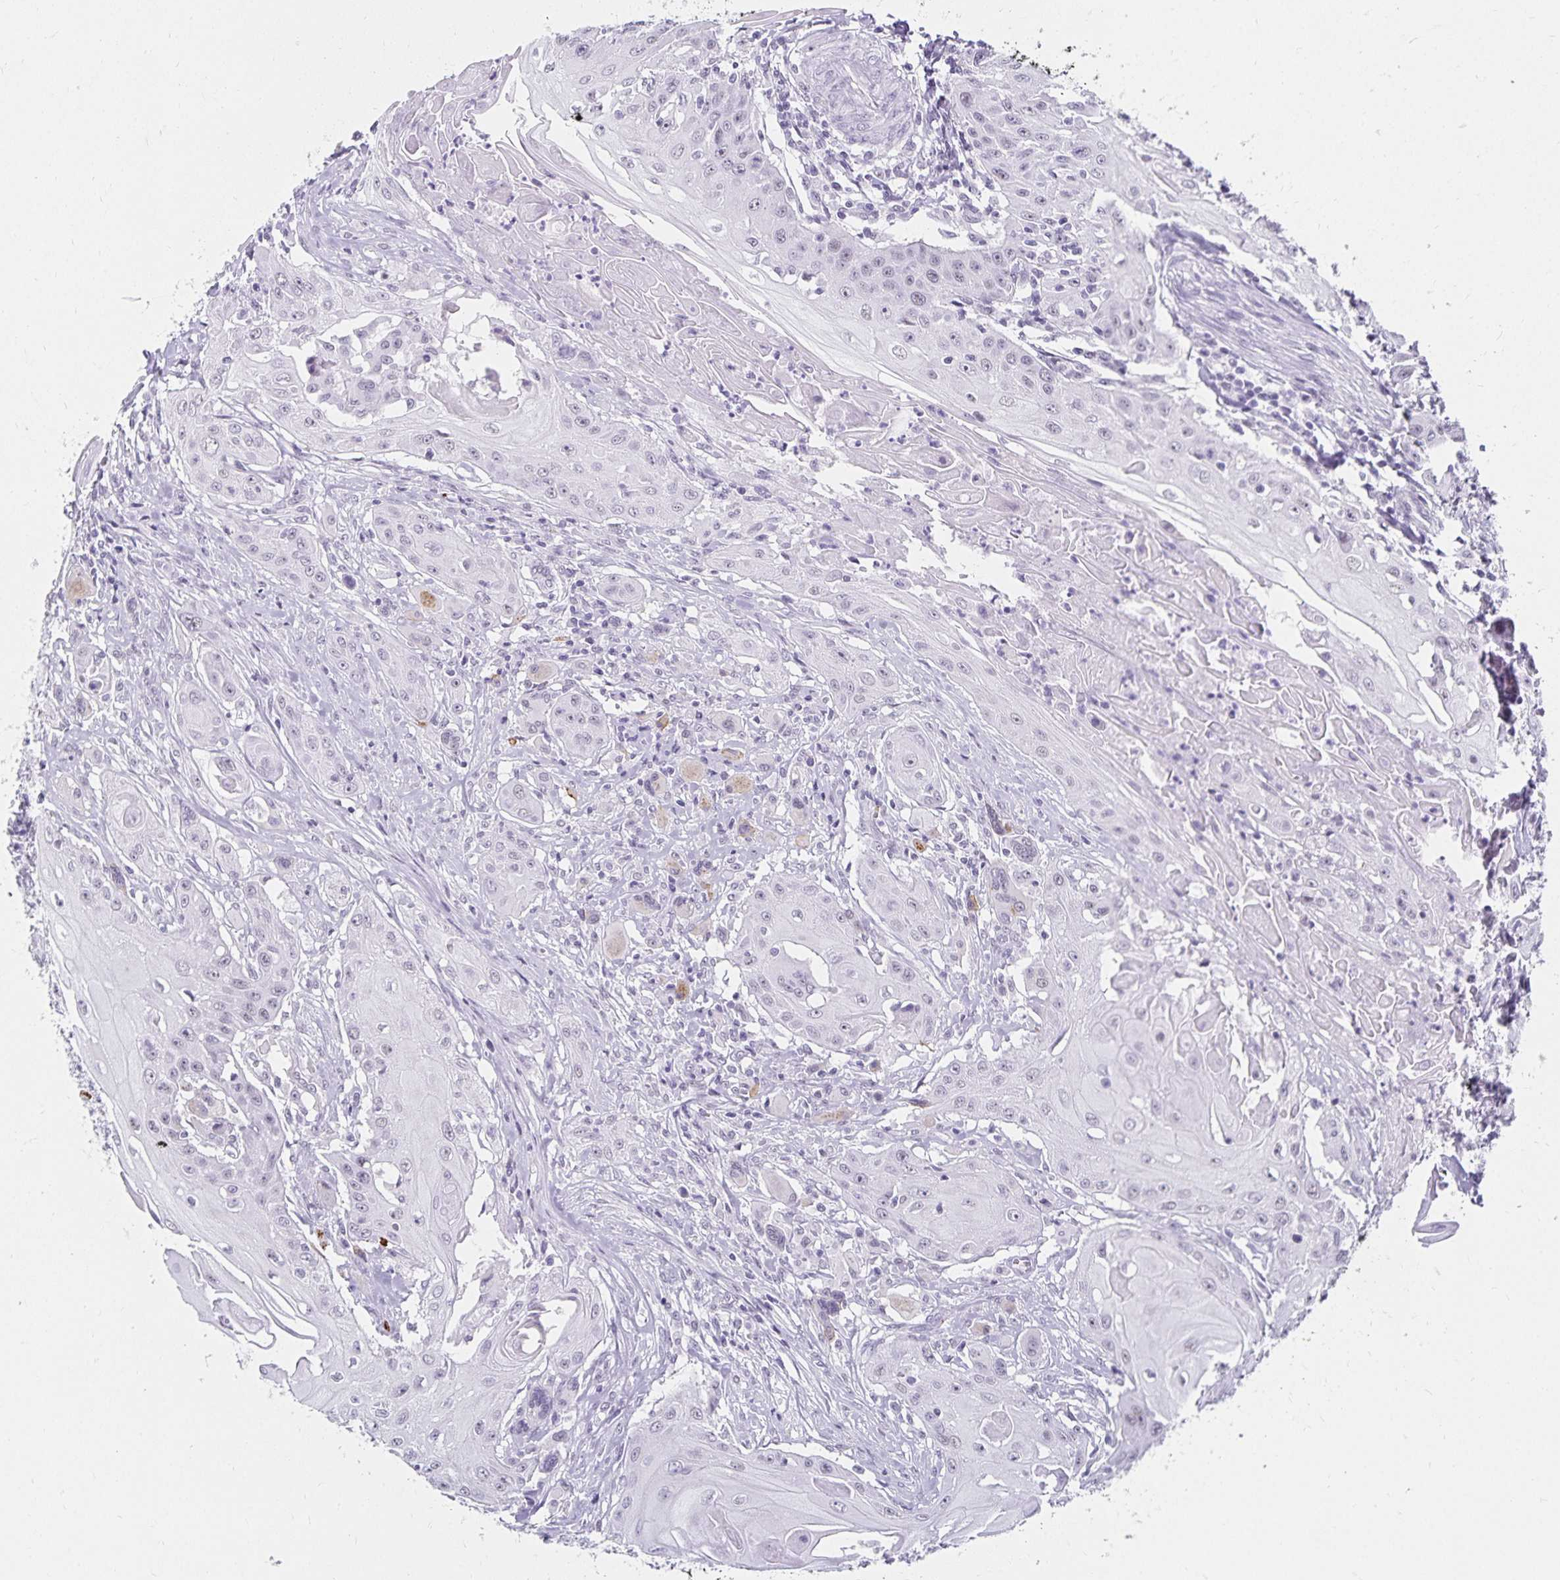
{"staining": {"intensity": "negative", "quantity": "none", "location": "none"}, "tissue": "head and neck cancer", "cell_type": "Tumor cells", "image_type": "cancer", "snomed": [{"axis": "morphology", "description": "Squamous cell carcinoma, NOS"}, {"axis": "topography", "description": "Oral tissue"}, {"axis": "topography", "description": "Head-Neck"}, {"axis": "topography", "description": "Neck, NOS"}], "caption": "A high-resolution micrograph shows immunohistochemistry (IHC) staining of squamous cell carcinoma (head and neck), which reveals no significant staining in tumor cells.", "gene": "C20orf85", "patient": {"sex": "female", "age": 55}}